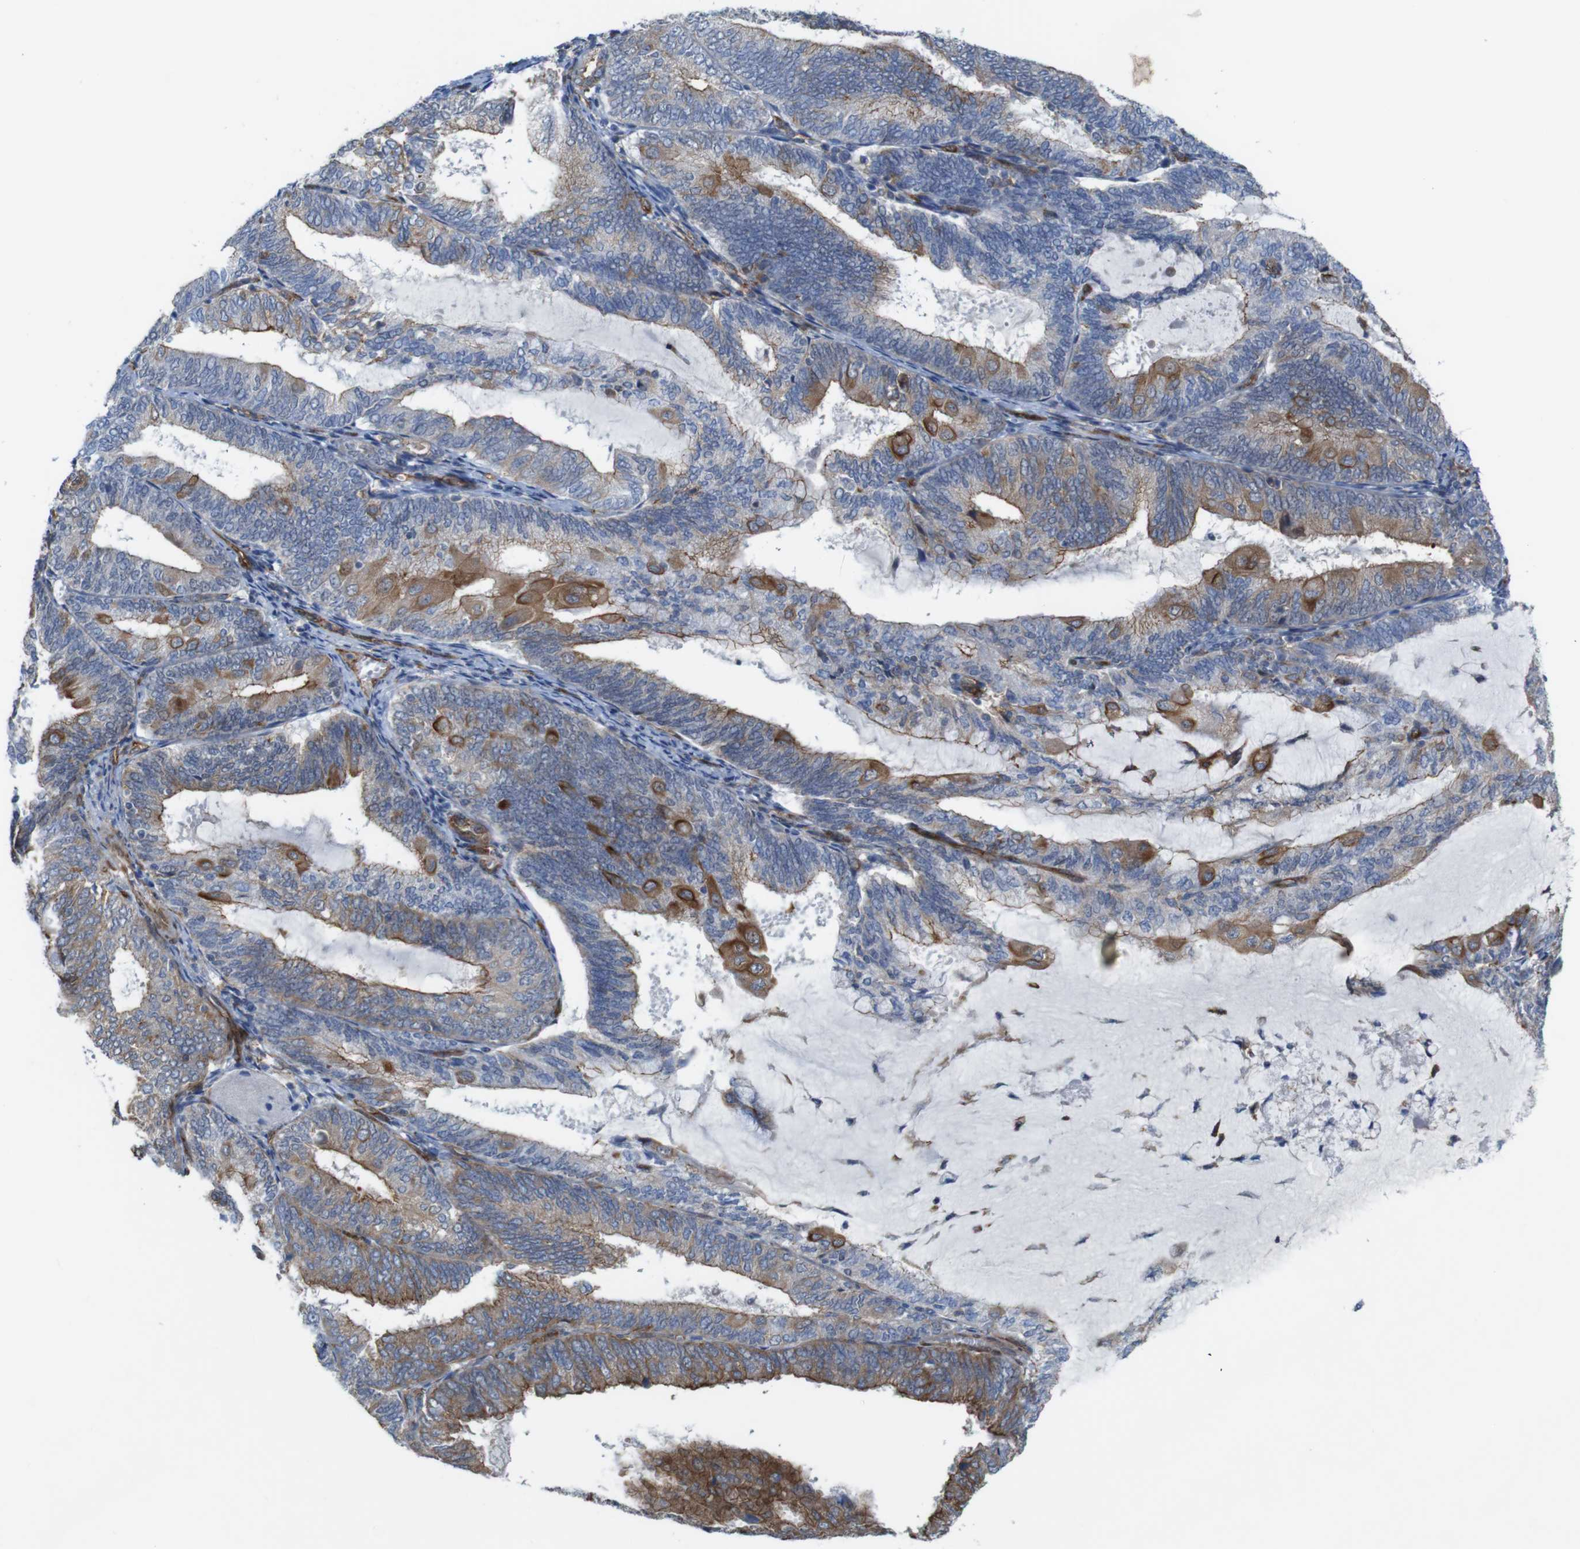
{"staining": {"intensity": "moderate", "quantity": "25%-75%", "location": "cytoplasmic/membranous"}, "tissue": "endometrial cancer", "cell_type": "Tumor cells", "image_type": "cancer", "snomed": [{"axis": "morphology", "description": "Adenocarcinoma, NOS"}, {"axis": "topography", "description": "Endometrium"}], "caption": "This is an image of immunohistochemistry staining of endometrial cancer (adenocarcinoma), which shows moderate positivity in the cytoplasmic/membranous of tumor cells.", "gene": "PTGER4", "patient": {"sex": "female", "age": 81}}